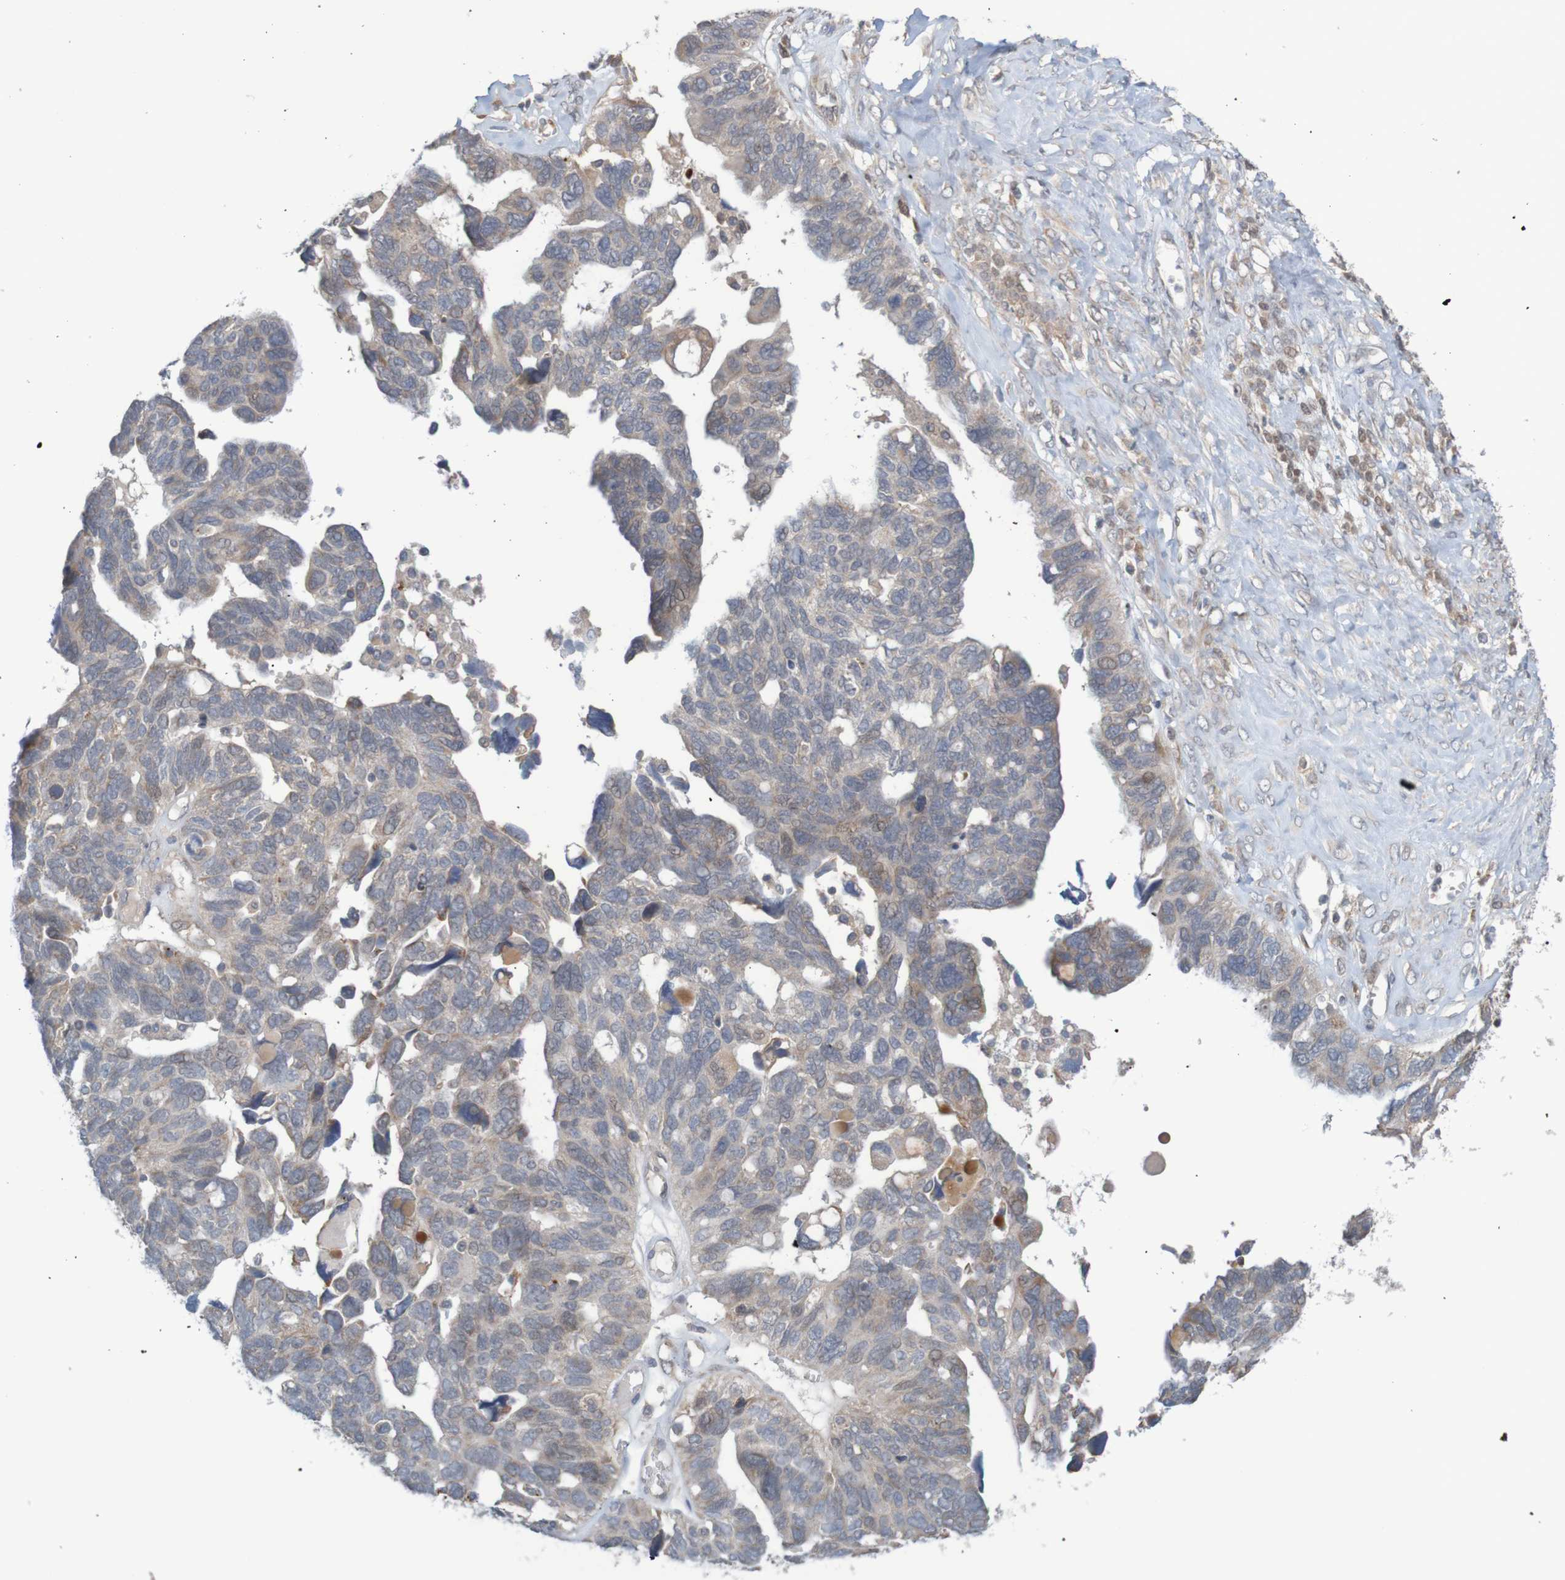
{"staining": {"intensity": "weak", "quantity": "<25%", "location": "cytoplasmic/membranous"}, "tissue": "ovarian cancer", "cell_type": "Tumor cells", "image_type": "cancer", "snomed": [{"axis": "morphology", "description": "Cystadenocarcinoma, serous, NOS"}, {"axis": "topography", "description": "Ovary"}], "caption": "This photomicrograph is of serous cystadenocarcinoma (ovarian) stained with immunohistochemistry (IHC) to label a protein in brown with the nuclei are counter-stained blue. There is no expression in tumor cells. Brightfield microscopy of immunohistochemistry (IHC) stained with DAB (3,3'-diaminobenzidine) (brown) and hematoxylin (blue), captured at high magnification.", "gene": "ANKK1", "patient": {"sex": "female", "age": 79}}